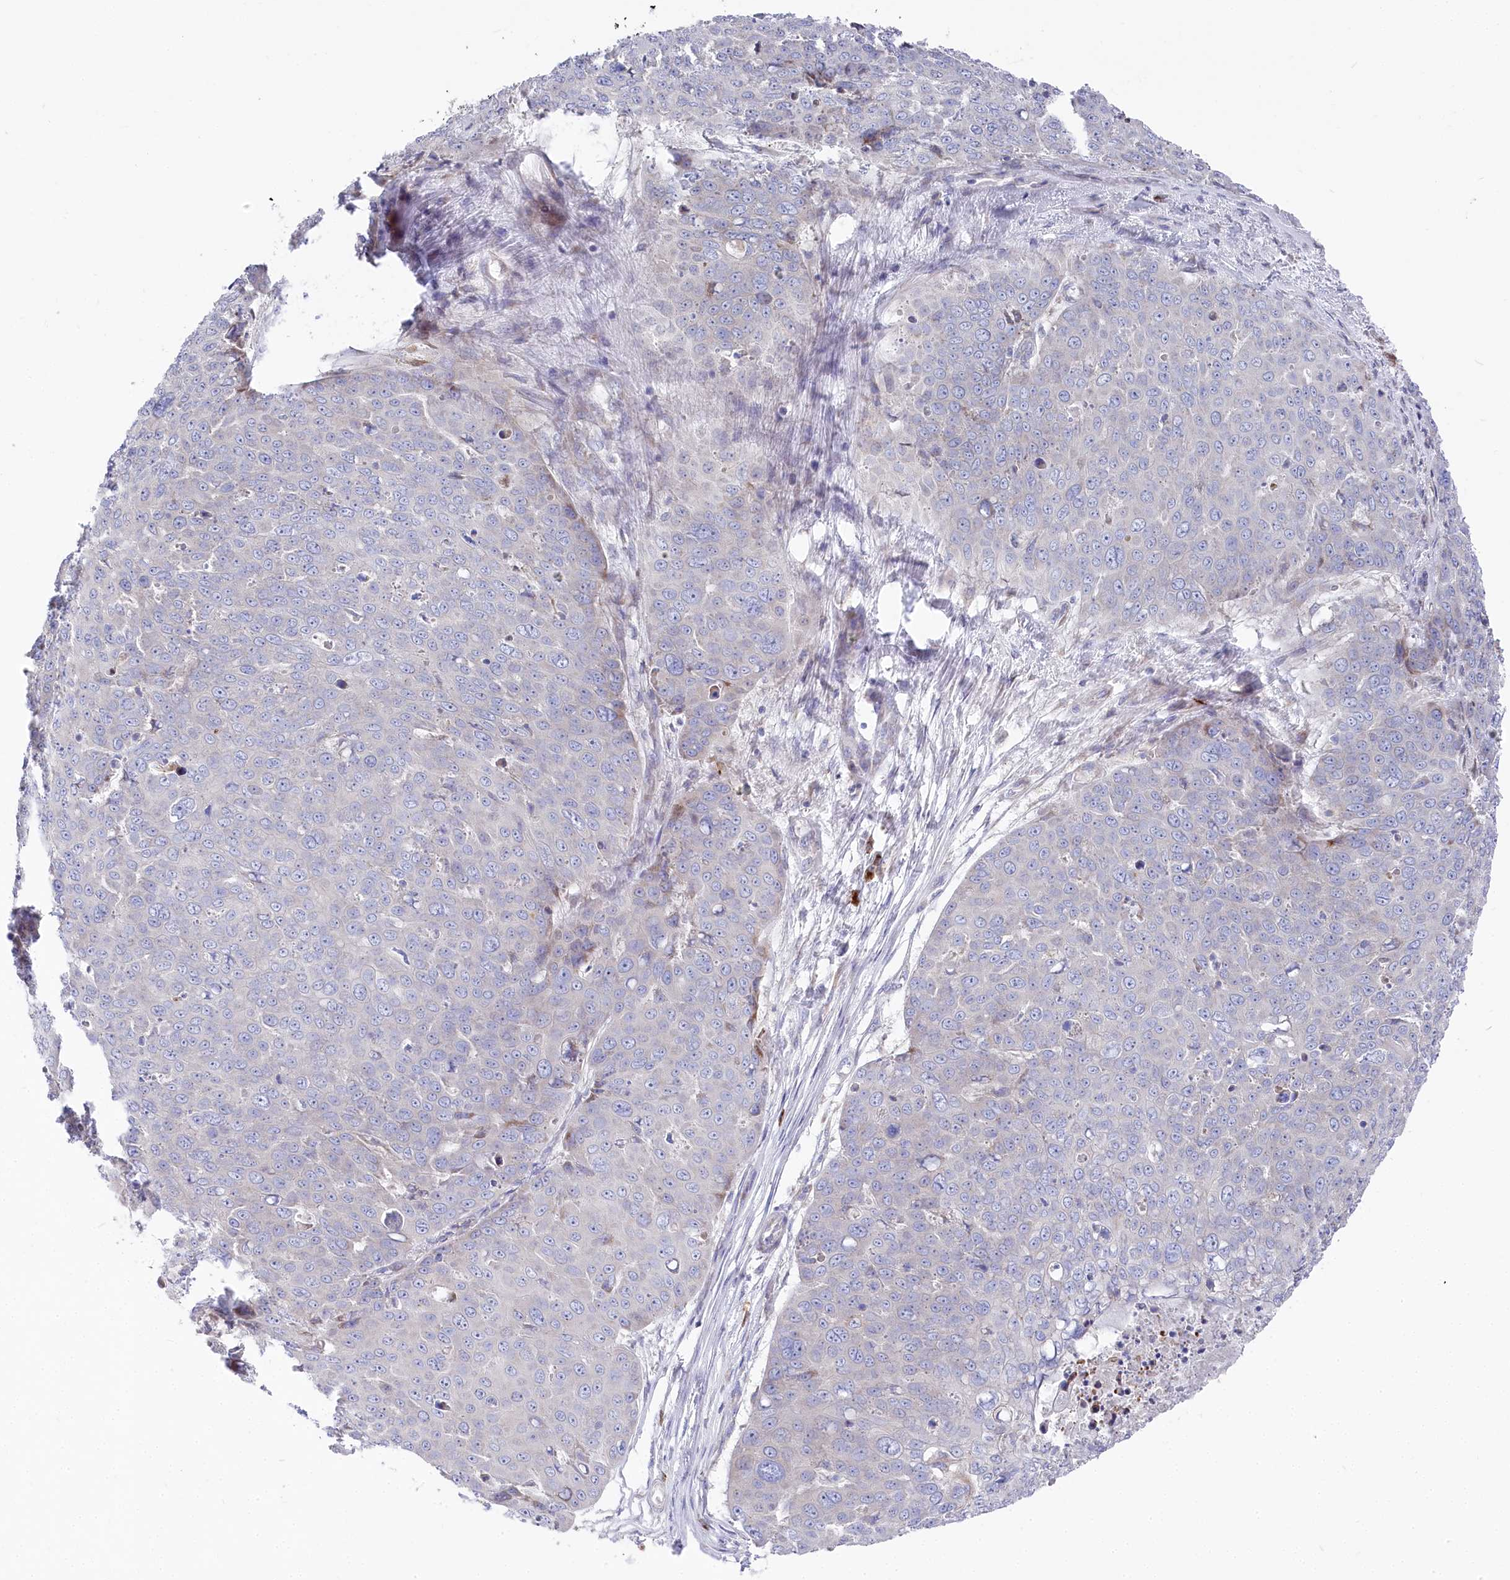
{"staining": {"intensity": "negative", "quantity": "none", "location": "none"}, "tissue": "skin cancer", "cell_type": "Tumor cells", "image_type": "cancer", "snomed": [{"axis": "morphology", "description": "Squamous cell carcinoma, NOS"}, {"axis": "topography", "description": "Skin"}], "caption": "An image of human skin cancer is negative for staining in tumor cells.", "gene": "POGLUT1", "patient": {"sex": "male", "age": 71}}